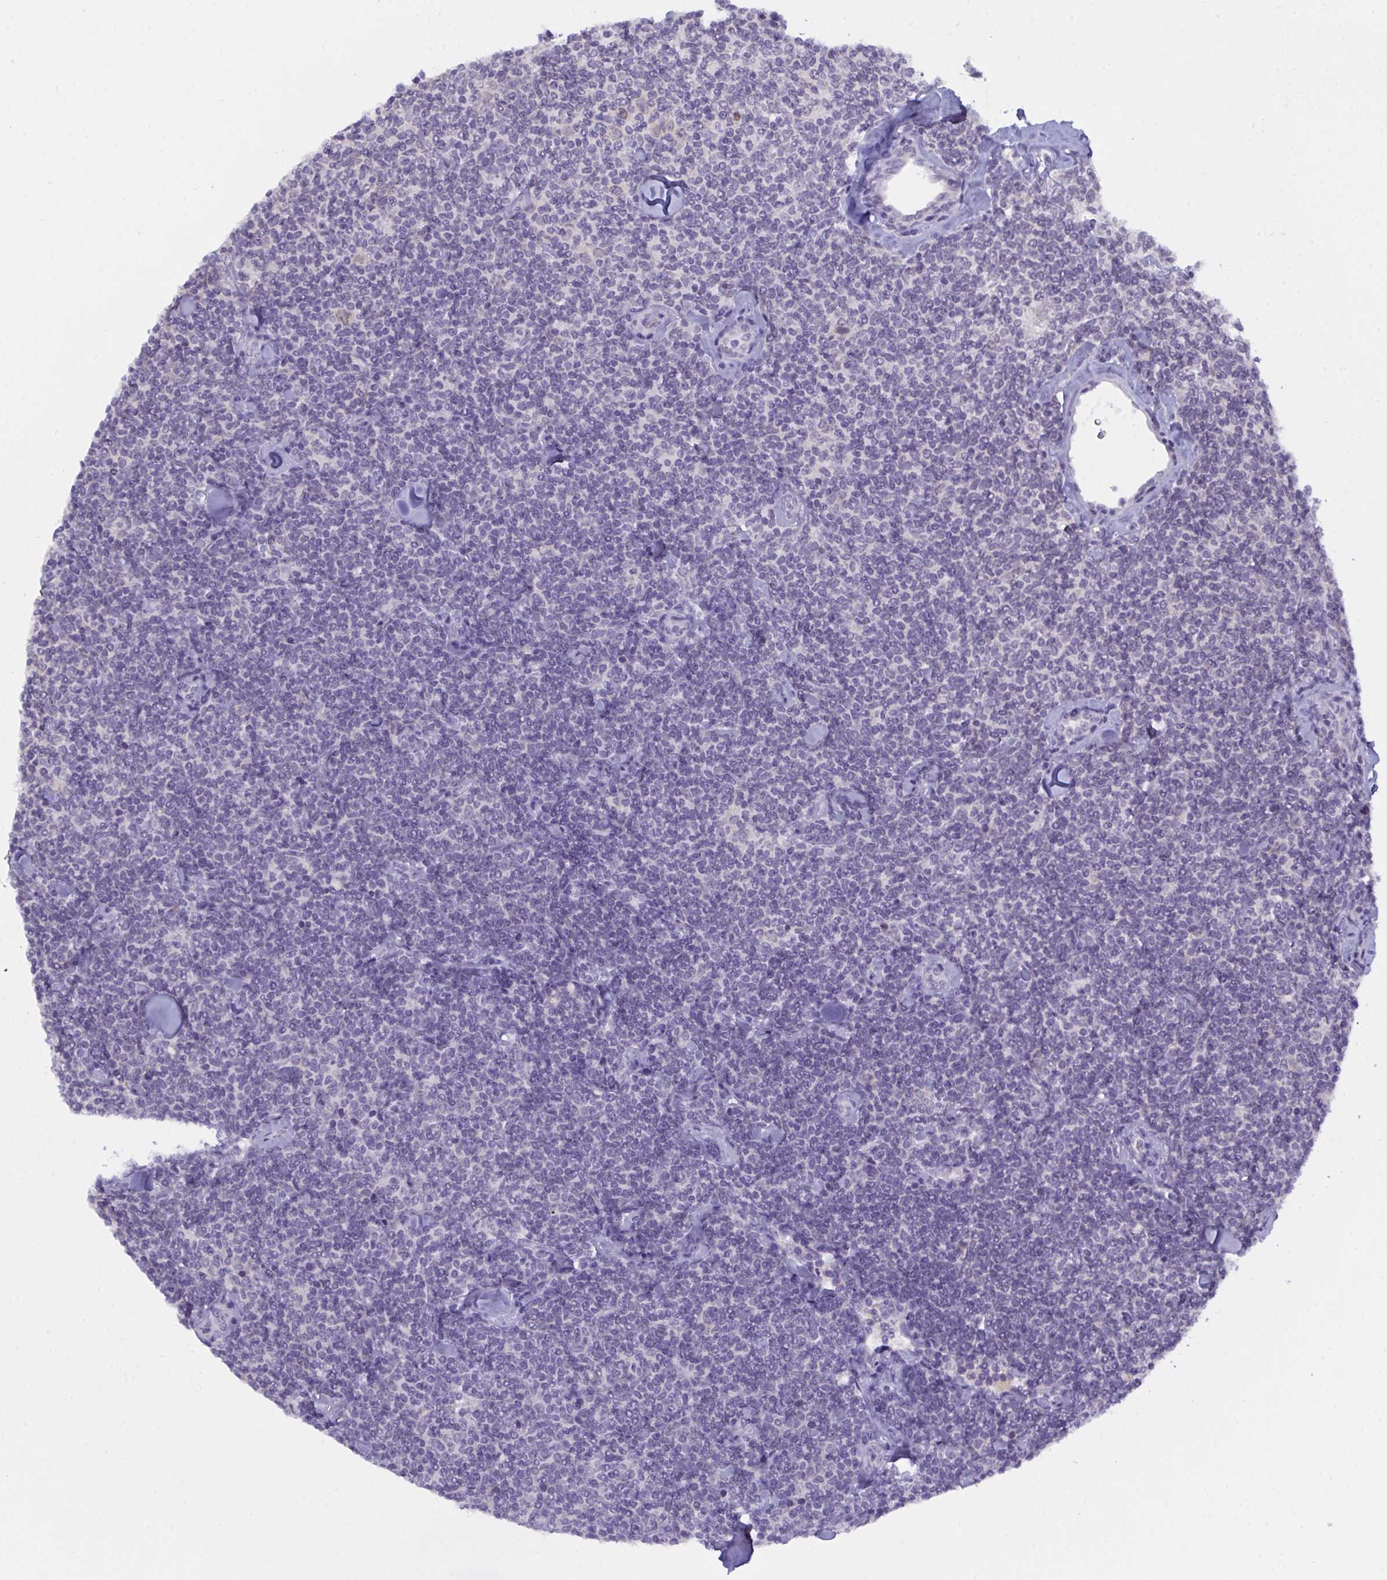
{"staining": {"intensity": "negative", "quantity": "none", "location": "none"}, "tissue": "lymphoma", "cell_type": "Tumor cells", "image_type": "cancer", "snomed": [{"axis": "morphology", "description": "Malignant lymphoma, non-Hodgkin's type, Low grade"}, {"axis": "topography", "description": "Lymph node"}], "caption": "Immunohistochemistry (IHC) photomicrograph of lymphoma stained for a protein (brown), which shows no staining in tumor cells.", "gene": "SERPINB13", "patient": {"sex": "female", "age": 56}}